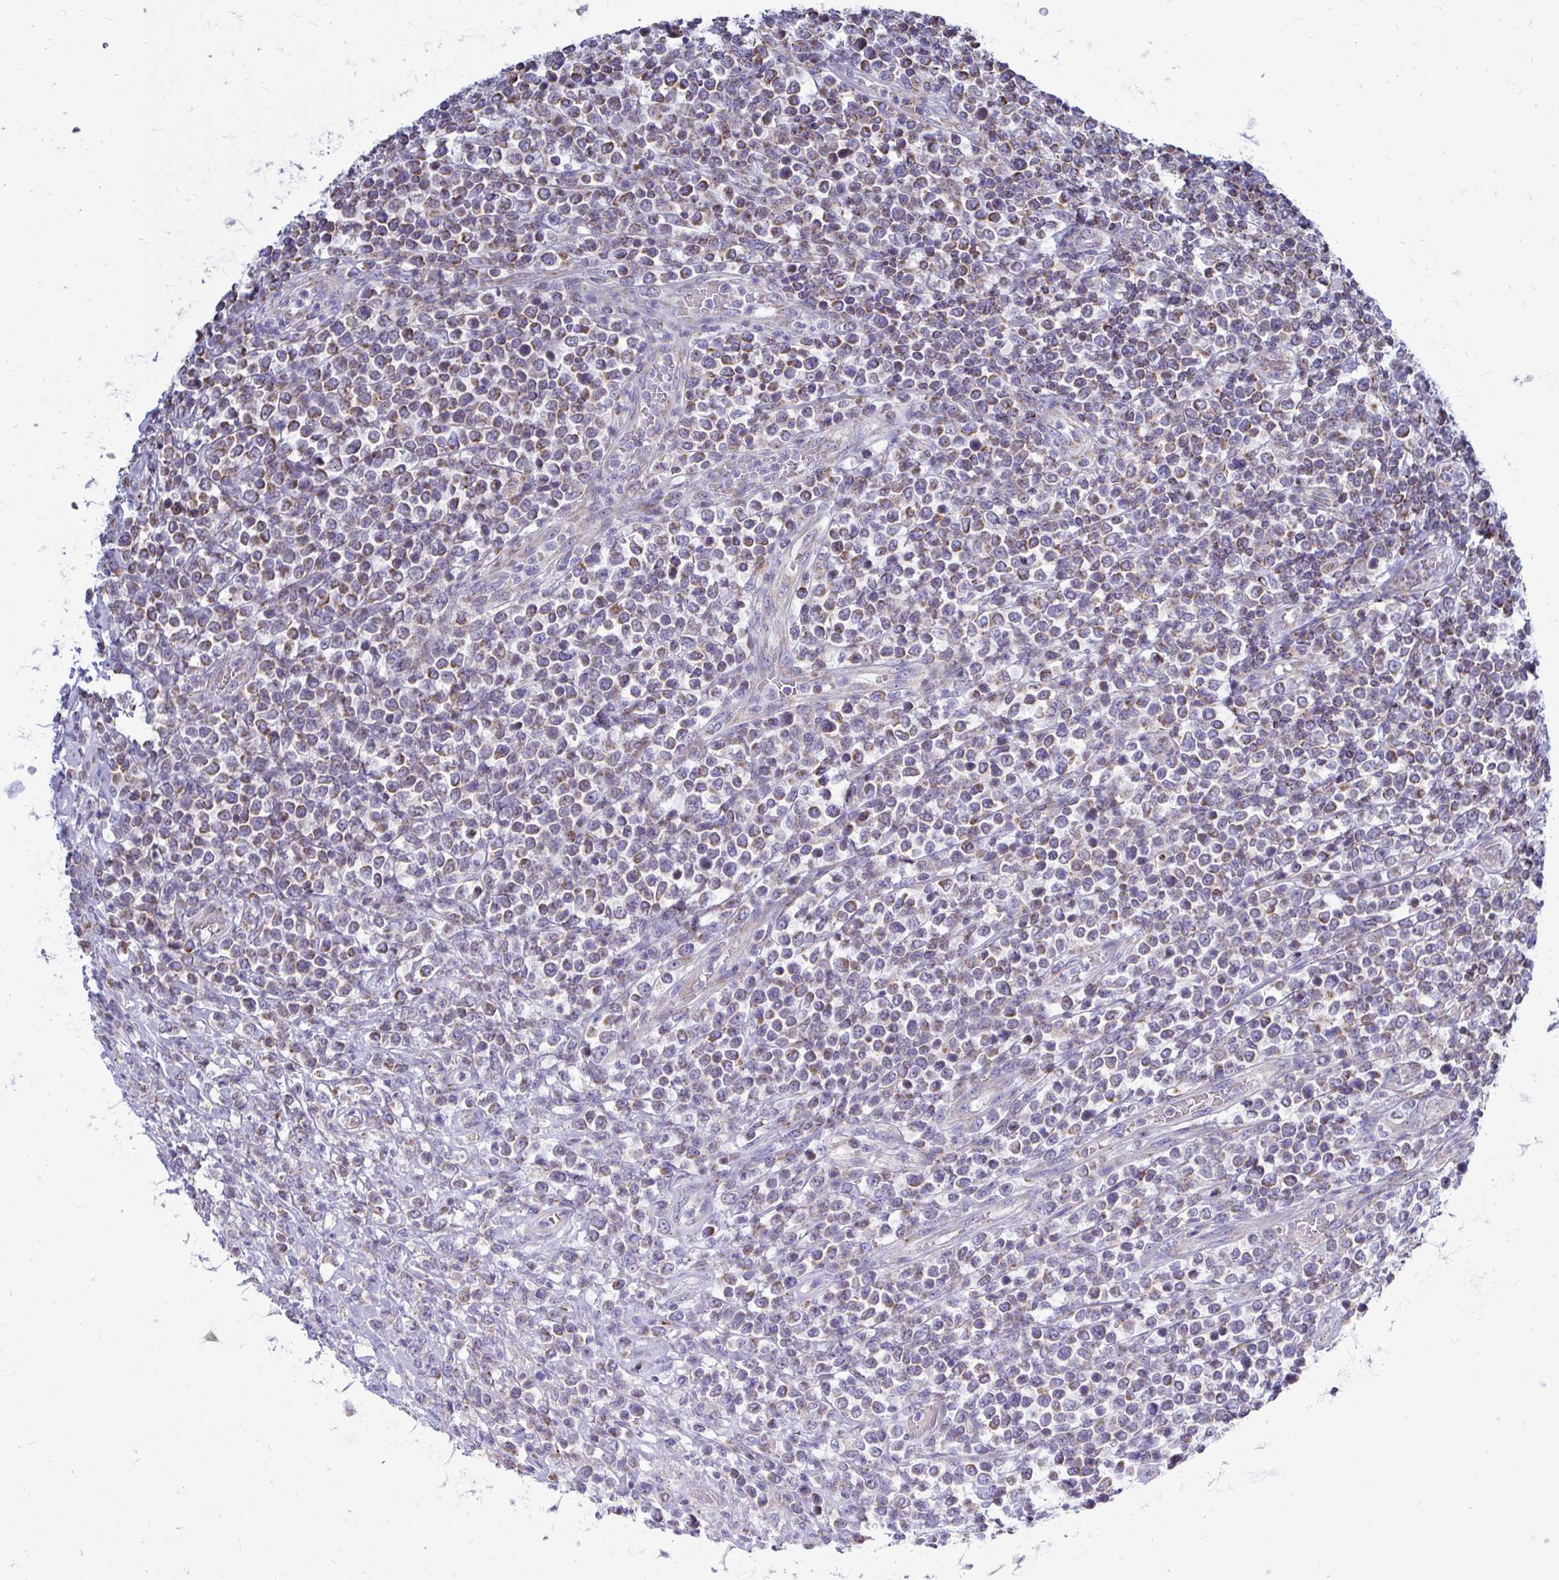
{"staining": {"intensity": "weak", "quantity": "25%-75%", "location": "cytoplasmic/membranous"}, "tissue": "lymphoma", "cell_type": "Tumor cells", "image_type": "cancer", "snomed": [{"axis": "morphology", "description": "Malignant lymphoma, non-Hodgkin's type, High grade"}, {"axis": "topography", "description": "Soft tissue"}], "caption": "This is a photomicrograph of immunohistochemistry (IHC) staining of lymphoma, which shows weak expression in the cytoplasmic/membranous of tumor cells.", "gene": "OR10R2", "patient": {"sex": "female", "age": 56}}